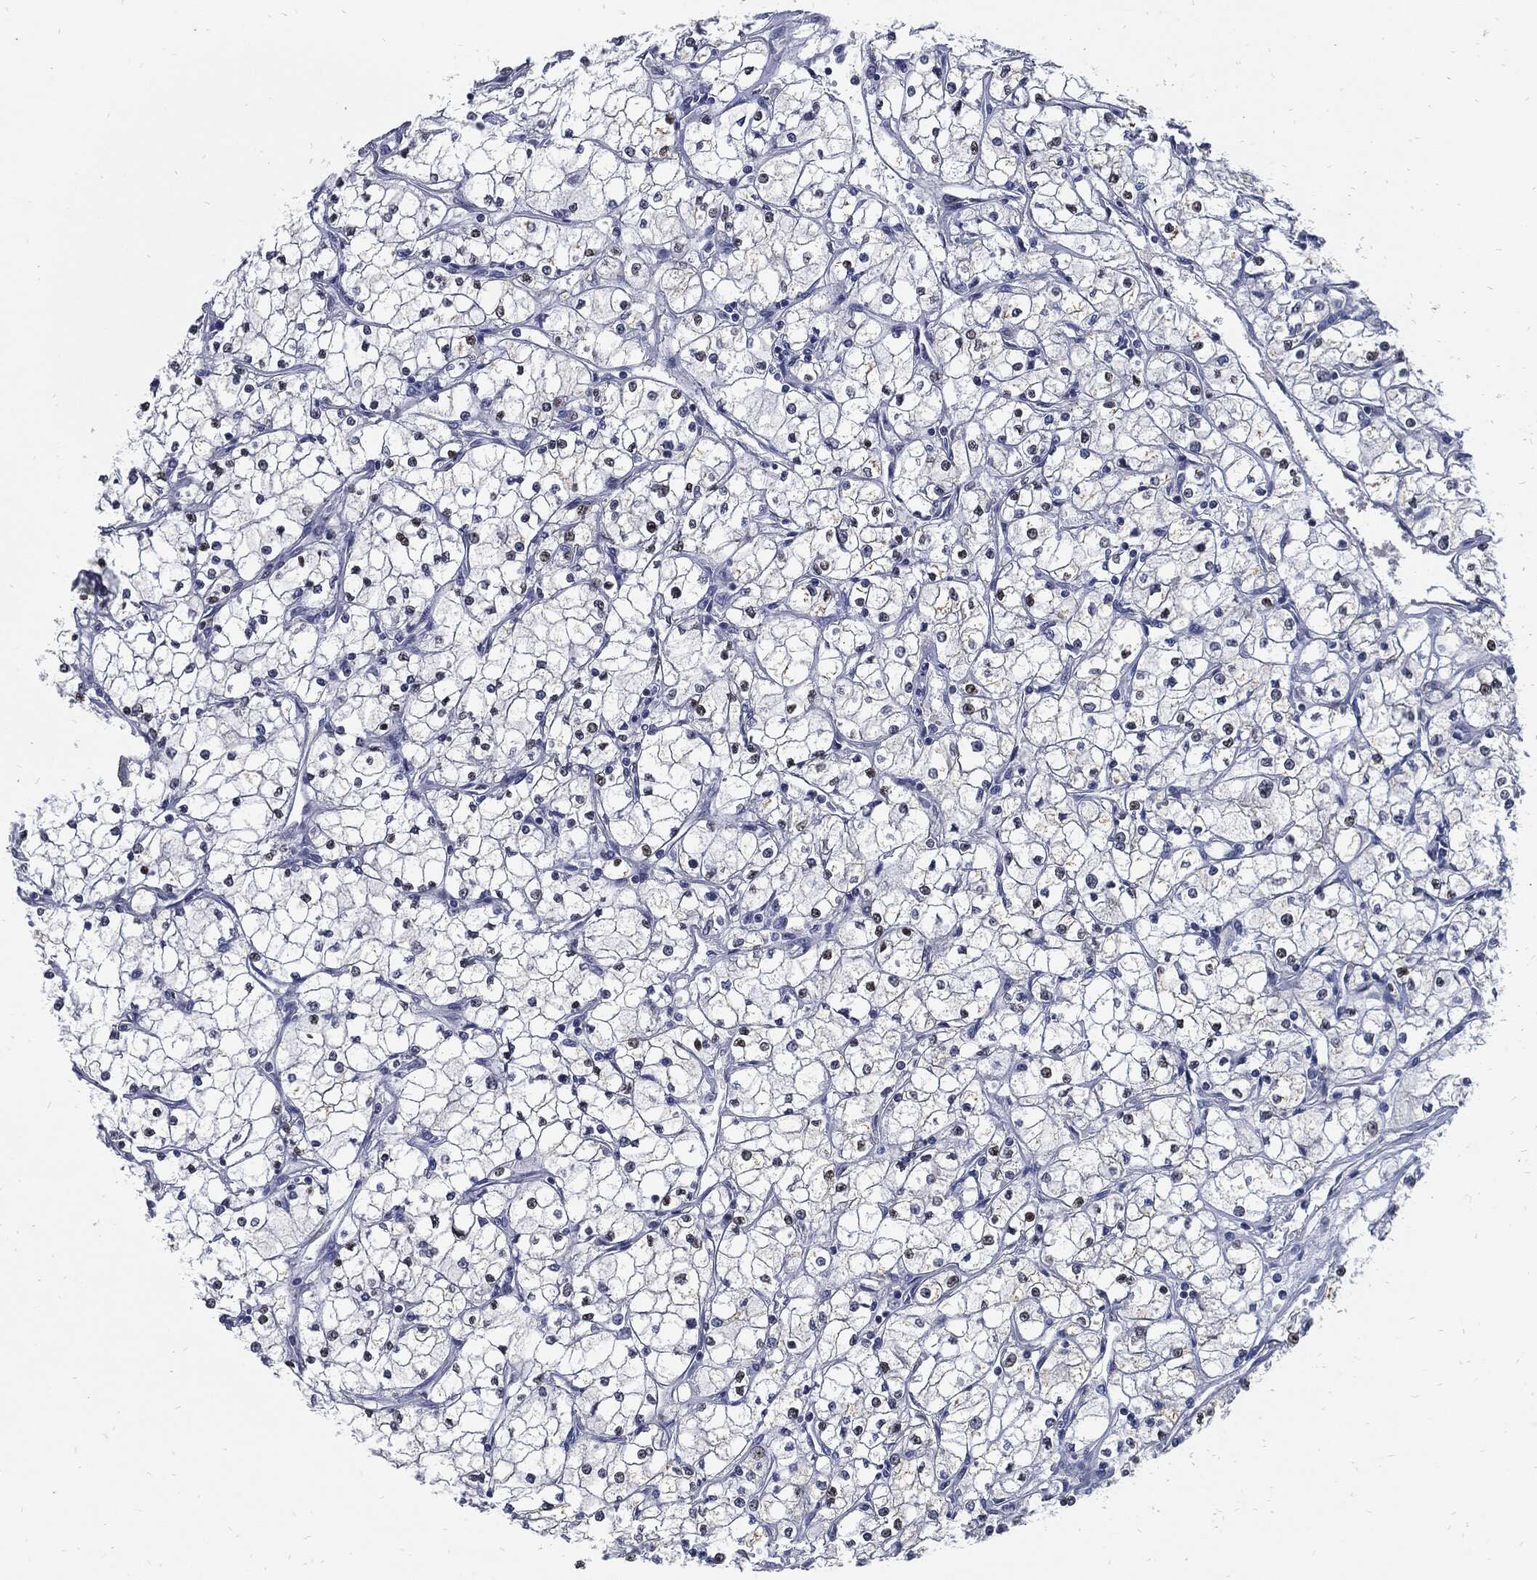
{"staining": {"intensity": "negative", "quantity": "none", "location": "none"}, "tissue": "renal cancer", "cell_type": "Tumor cells", "image_type": "cancer", "snomed": [{"axis": "morphology", "description": "Adenocarcinoma, NOS"}, {"axis": "topography", "description": "Kidney"}], "caption": "Tumor cells show no significant staining in adenocarcinoma (renal).", "gene": "NBN", "patient": {"sex": "male", "age": 67}}